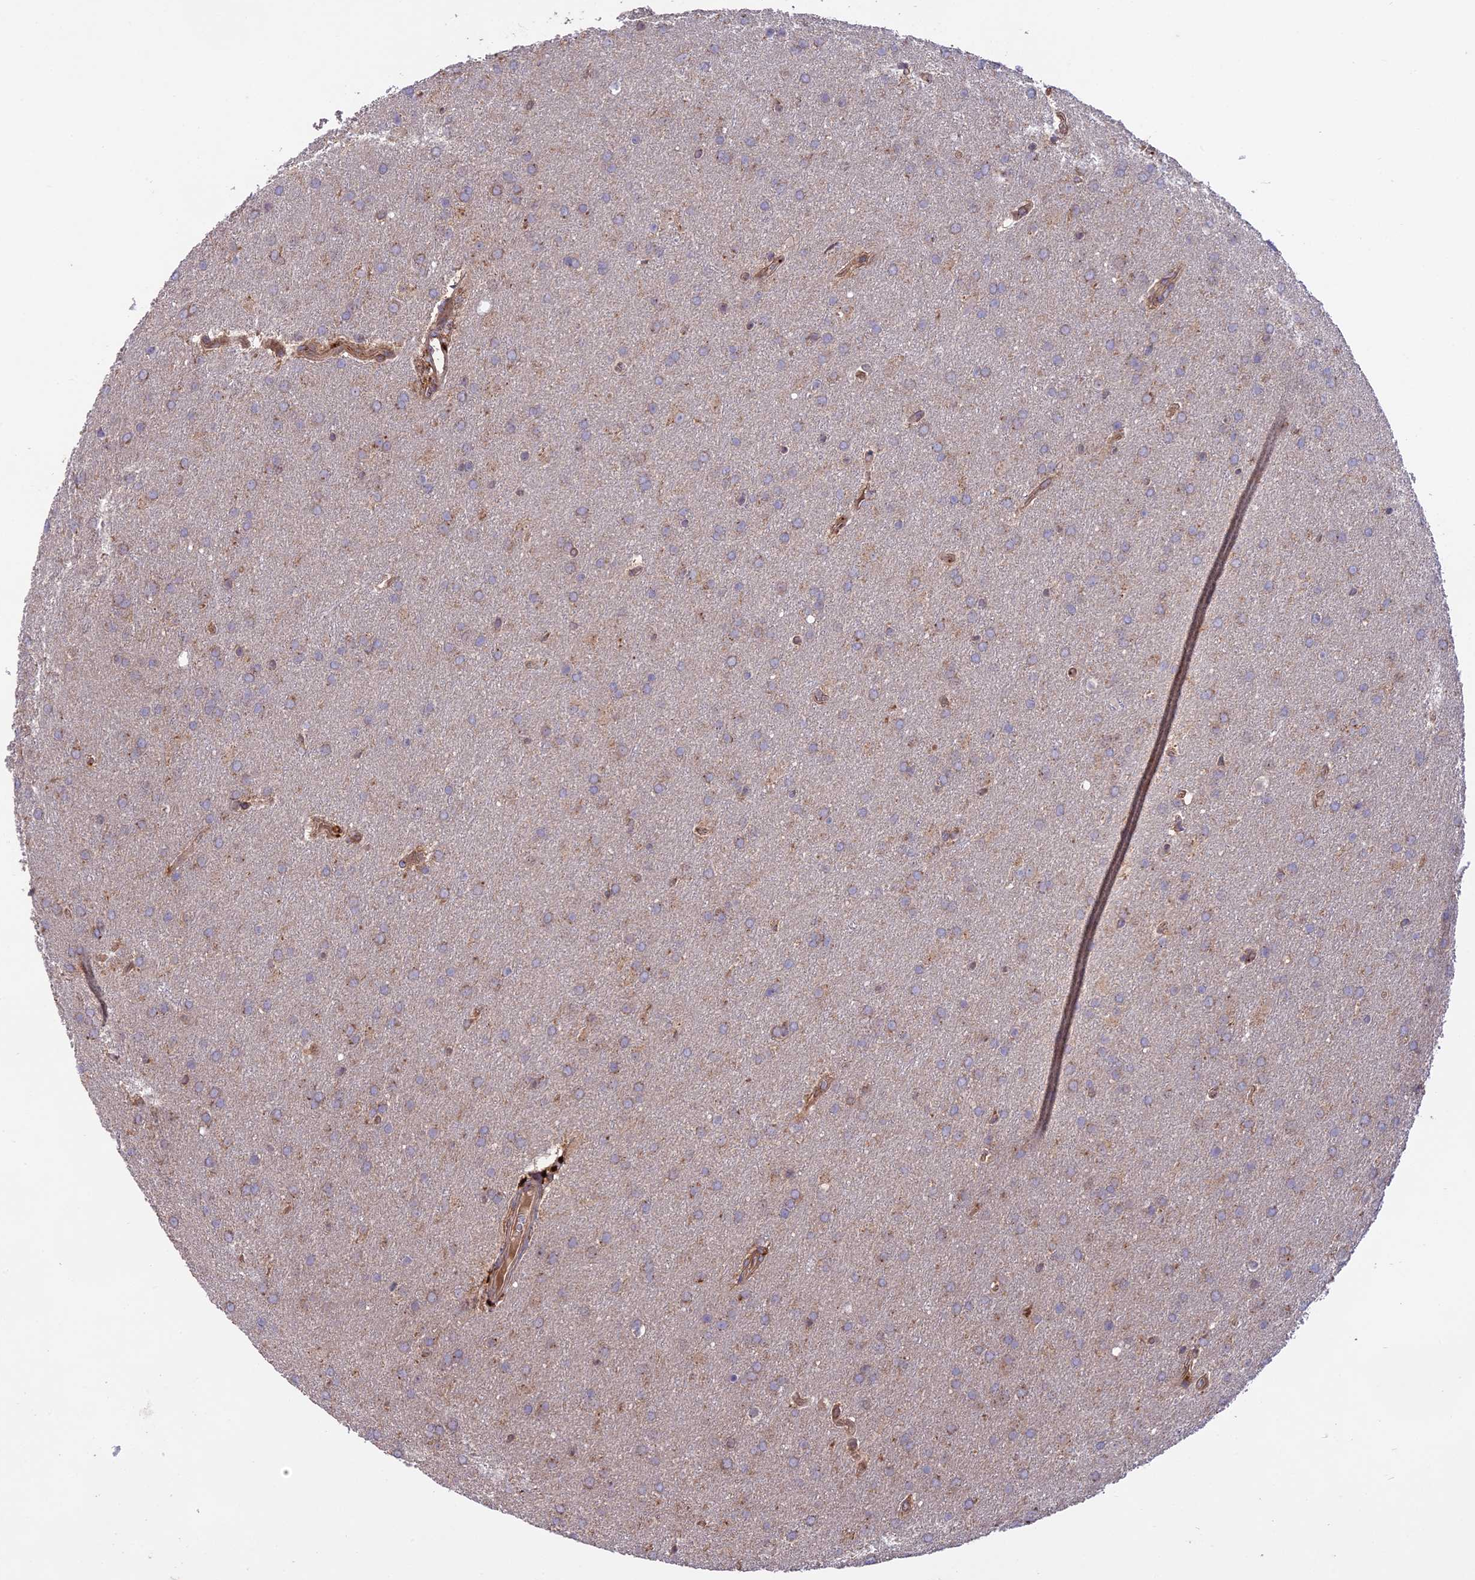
{"staining": {"intensity": "weak", "quantity": ">75%", "location": "cytoplasmic/membranous"}, "tissue": "glioma", "cell_type": "Tumor cells", "image_type": "cancer", "snomed": [{"axis": "morphology", "description": "Glioma, malignant, Low grade"}, {"axis": "topography", "description": "Brain"}], "caption": "A micrograph showing weak cytoplasmic/membranous positivity in approximately >75% of tumor cells in glioma, as visualized by brown immunohistochemical staining.", "gene": "NUDT8", "patient": {"sex": "female", "age": 32}}